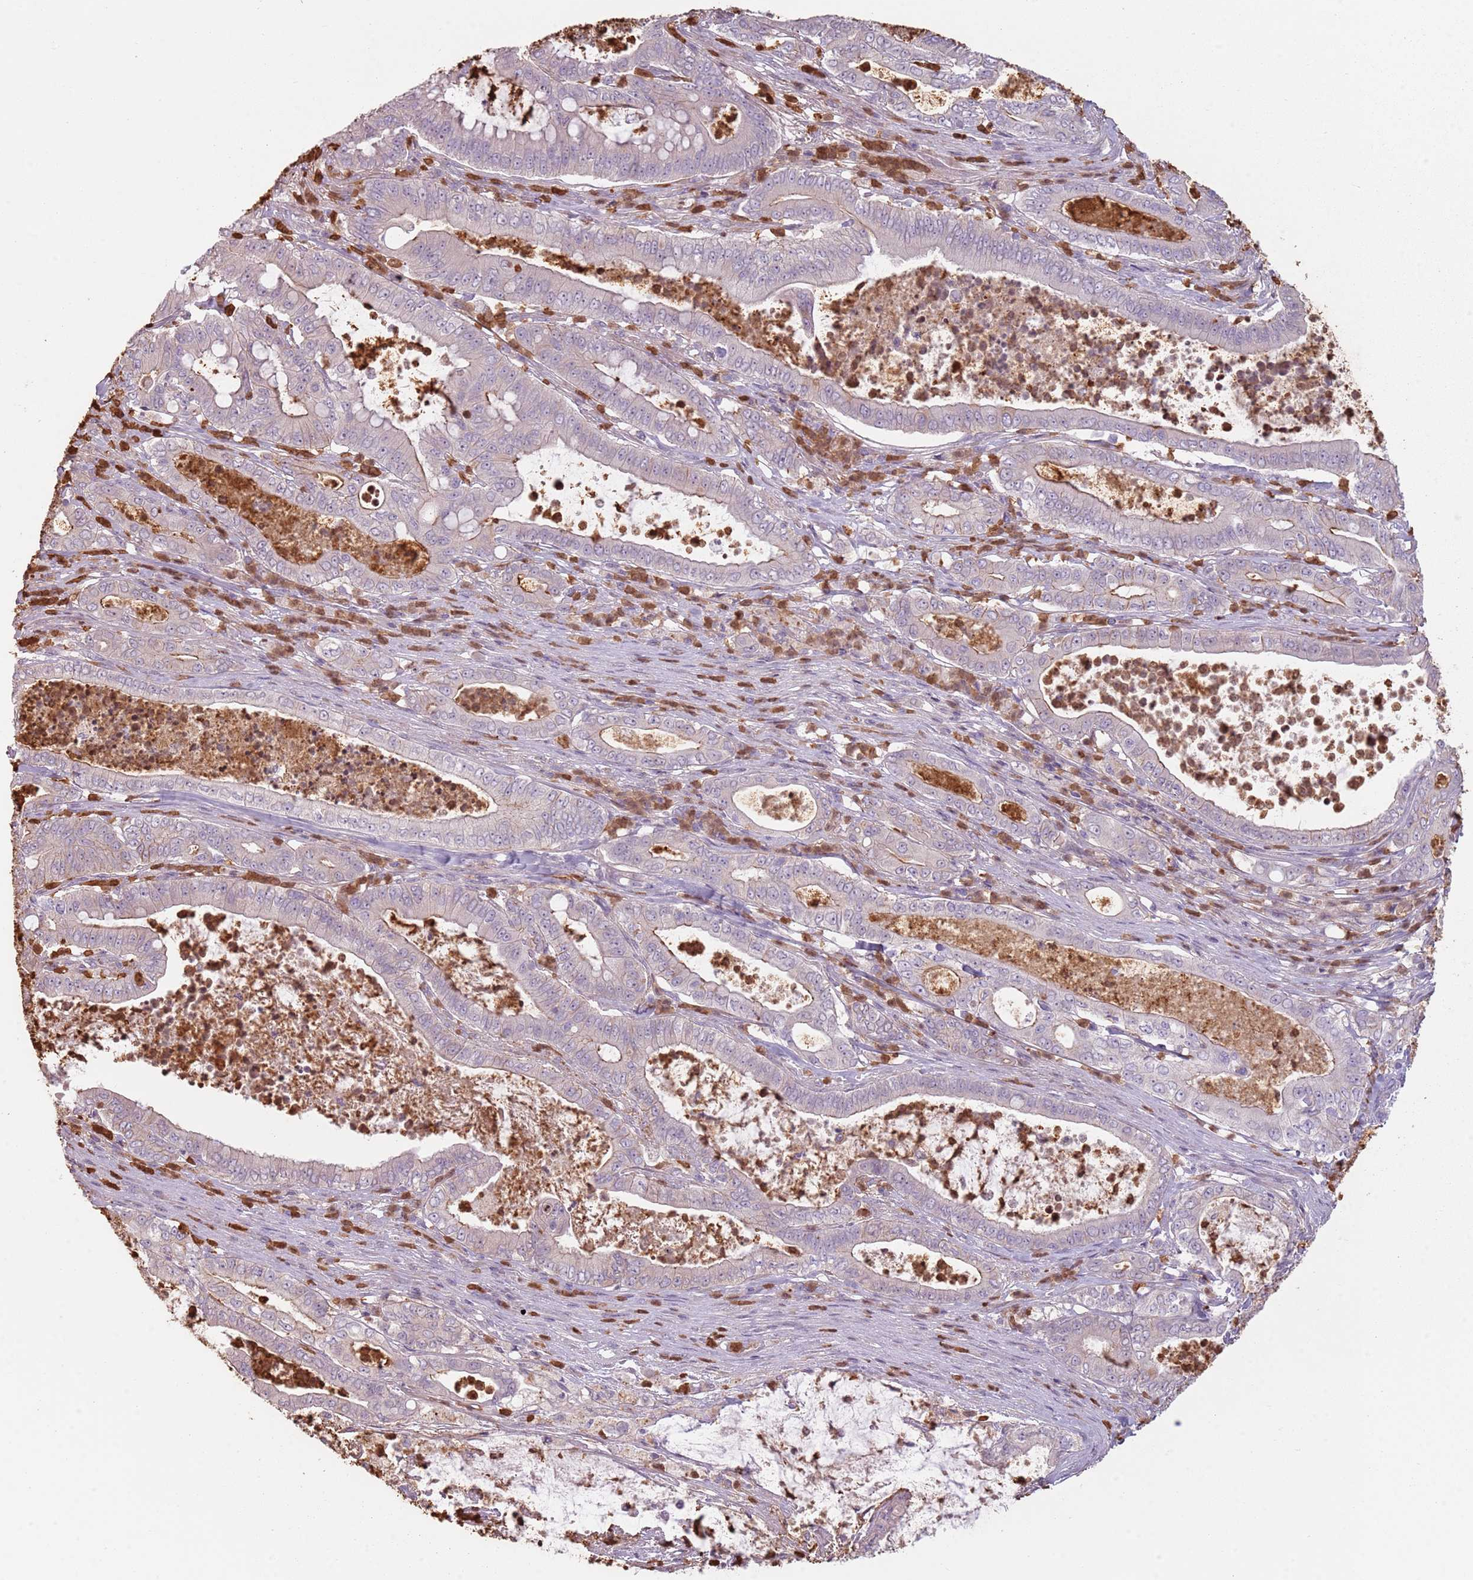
{"staining": {"intensity": "moderate", "quantity": "<25%", "location": "cytoplasmic/membranous"}, "tissue": "pancreatic cancer", "cell_type": "Tumor cells", "image_type": "cancer", "snomed": [{"axis": "morphology", "description": "Adenocarcinoma, NOS"}, {"axis": "topography", "description": "Pancreas"}], "caption": "A brown stain highlights moderate cytoplasmic/membranous expression of a protein in human pancreatic cancer (adenocarcinoma) tumor cells.", "gene": "SPAG4", "patient": {"sex": "male", "age": 71}}